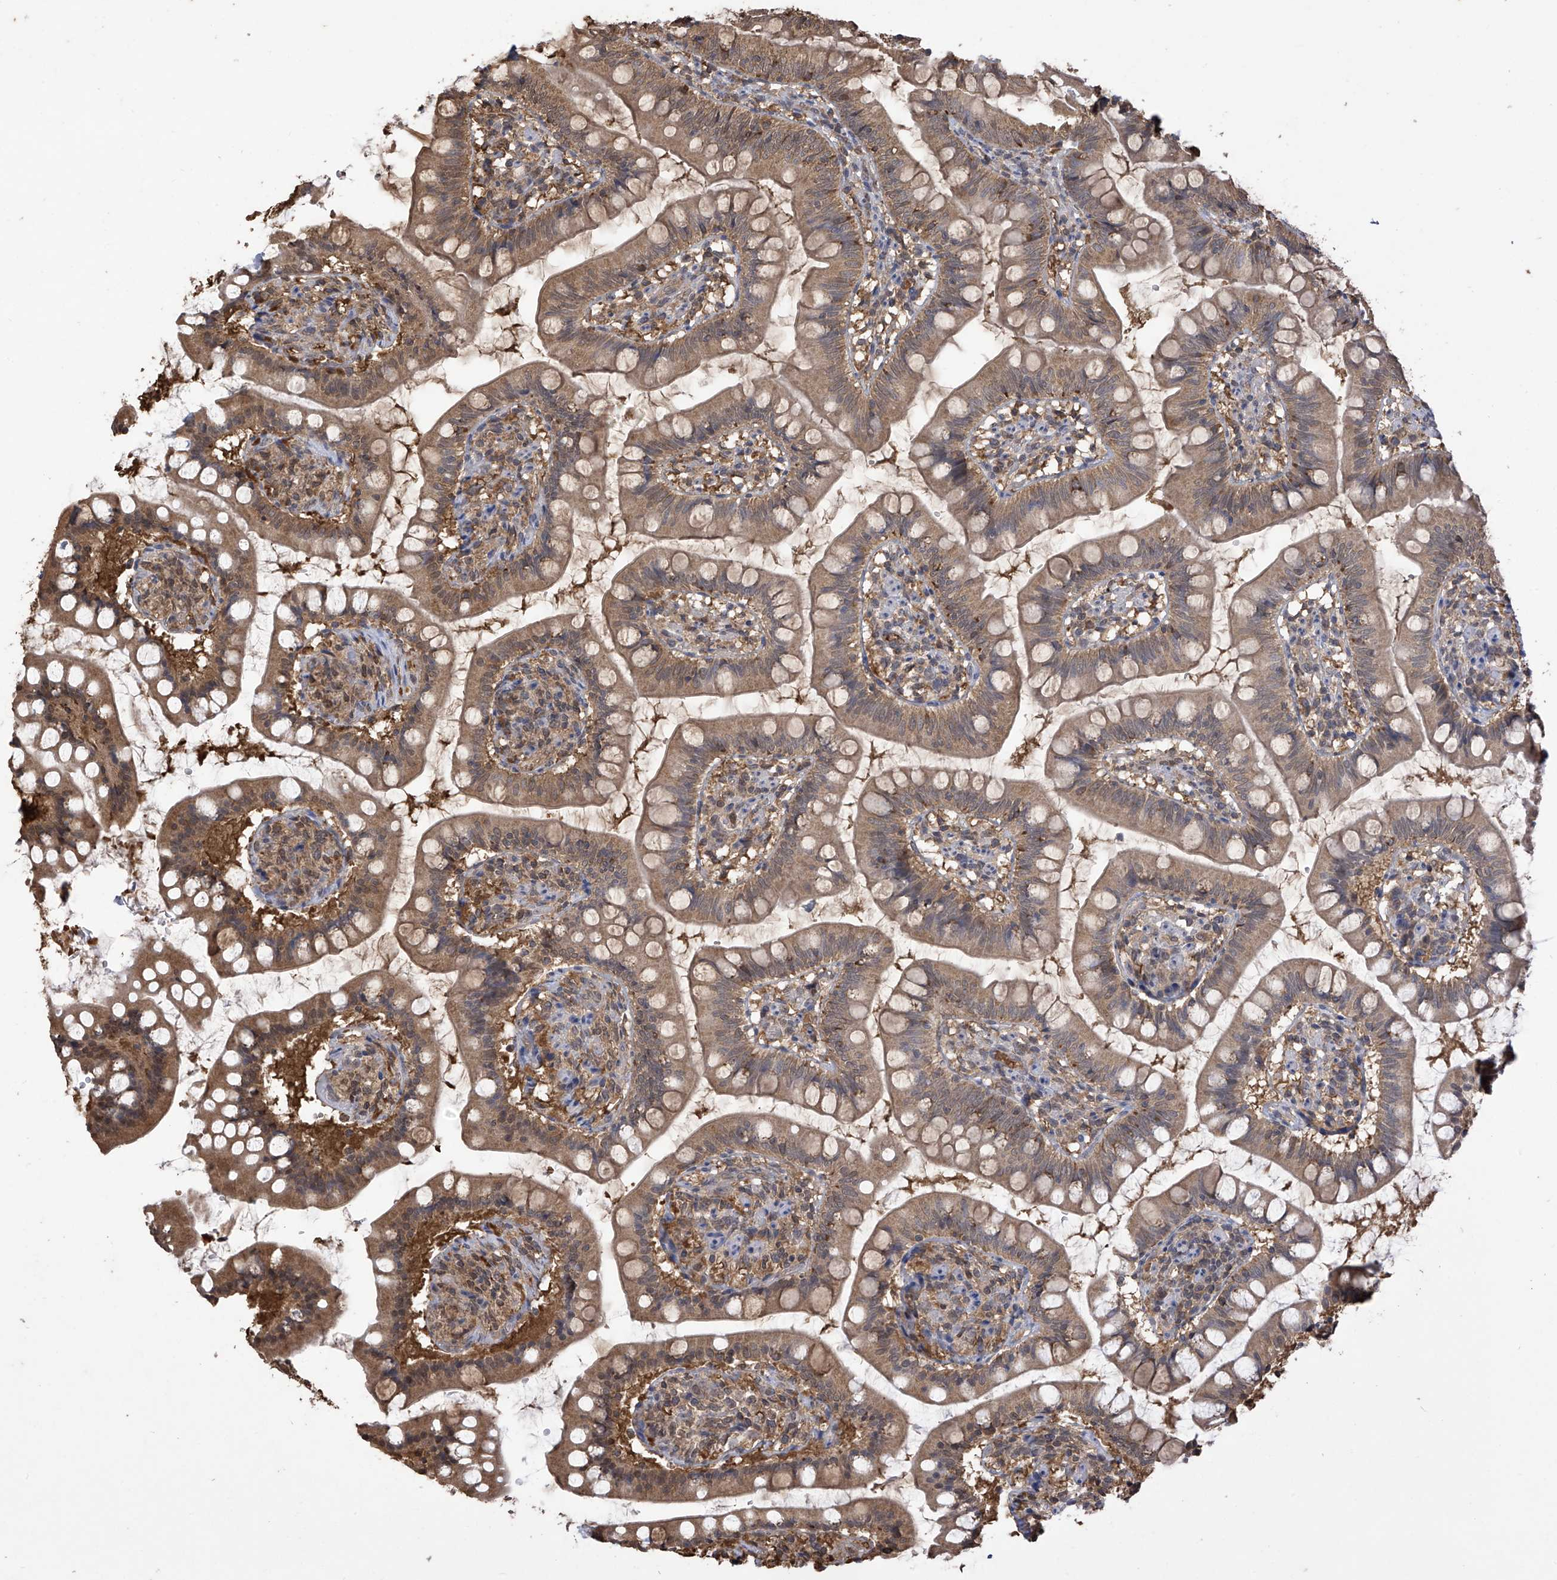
{"staining": {"intensity": "moderate", "quantity": ">75%", "location": "cytoplasmic/membranous"}, "tissue": "small intestine", "cell_type": "Glandular cells", "image_type": "normal", "snomed": [{"axis": "morphology", "description": "Normal tissue, NOS"}, {"axis": "topography", "description": "Small intestine"}], "caption": "This is a photomicrograph of immunohistochemistry staining of unremarkable small intestine, which shows moderate staining in the cytoplasmic/membranous of glandular cells.", "gene": "PNPT1", "patient": {"sex": "male", "age": 7}}